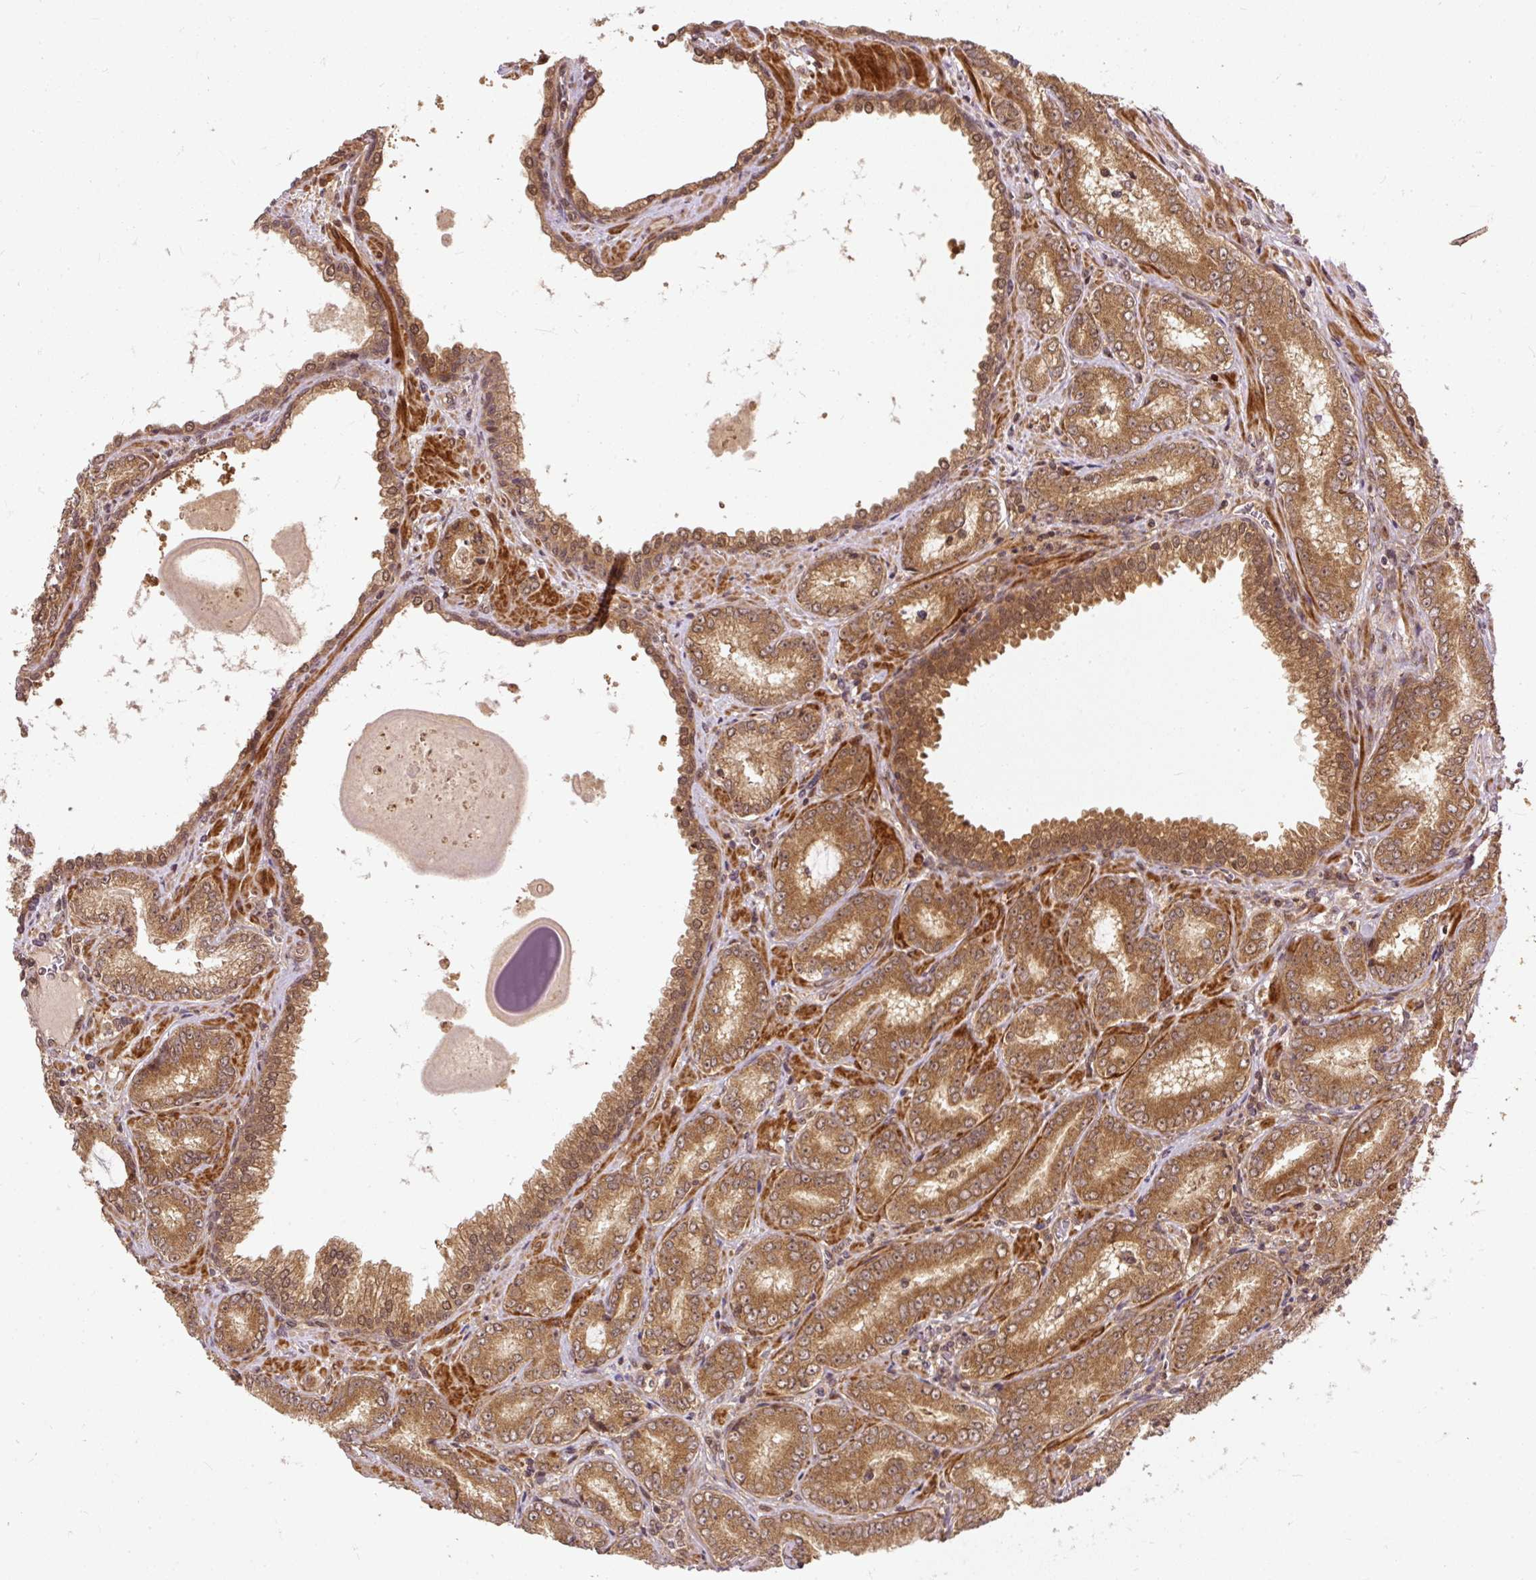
{"staining": {"intensity": "strong", "quantity": ">75%", "location": "cytoplasmic/membranous,nuclear"}, "tissue": "prostate cancer", "cell_type": "Tumor cells", "image_type": "cancer", "snomed": [{"axis": "morphology", "description": "Adenocarcinoma, High grade"}, {"axis": "topography", "description": "Prostate"}], "caption": "Strong cytoplasmic/membranous and nuclear positivity for a protein is seen in approximately >75% of tumor cells of prostate adenocarcinoma (high-grade) using immunohistochemistry.", "gene": "PSMD1", "patient": {"sex": "male", "age": 72}}